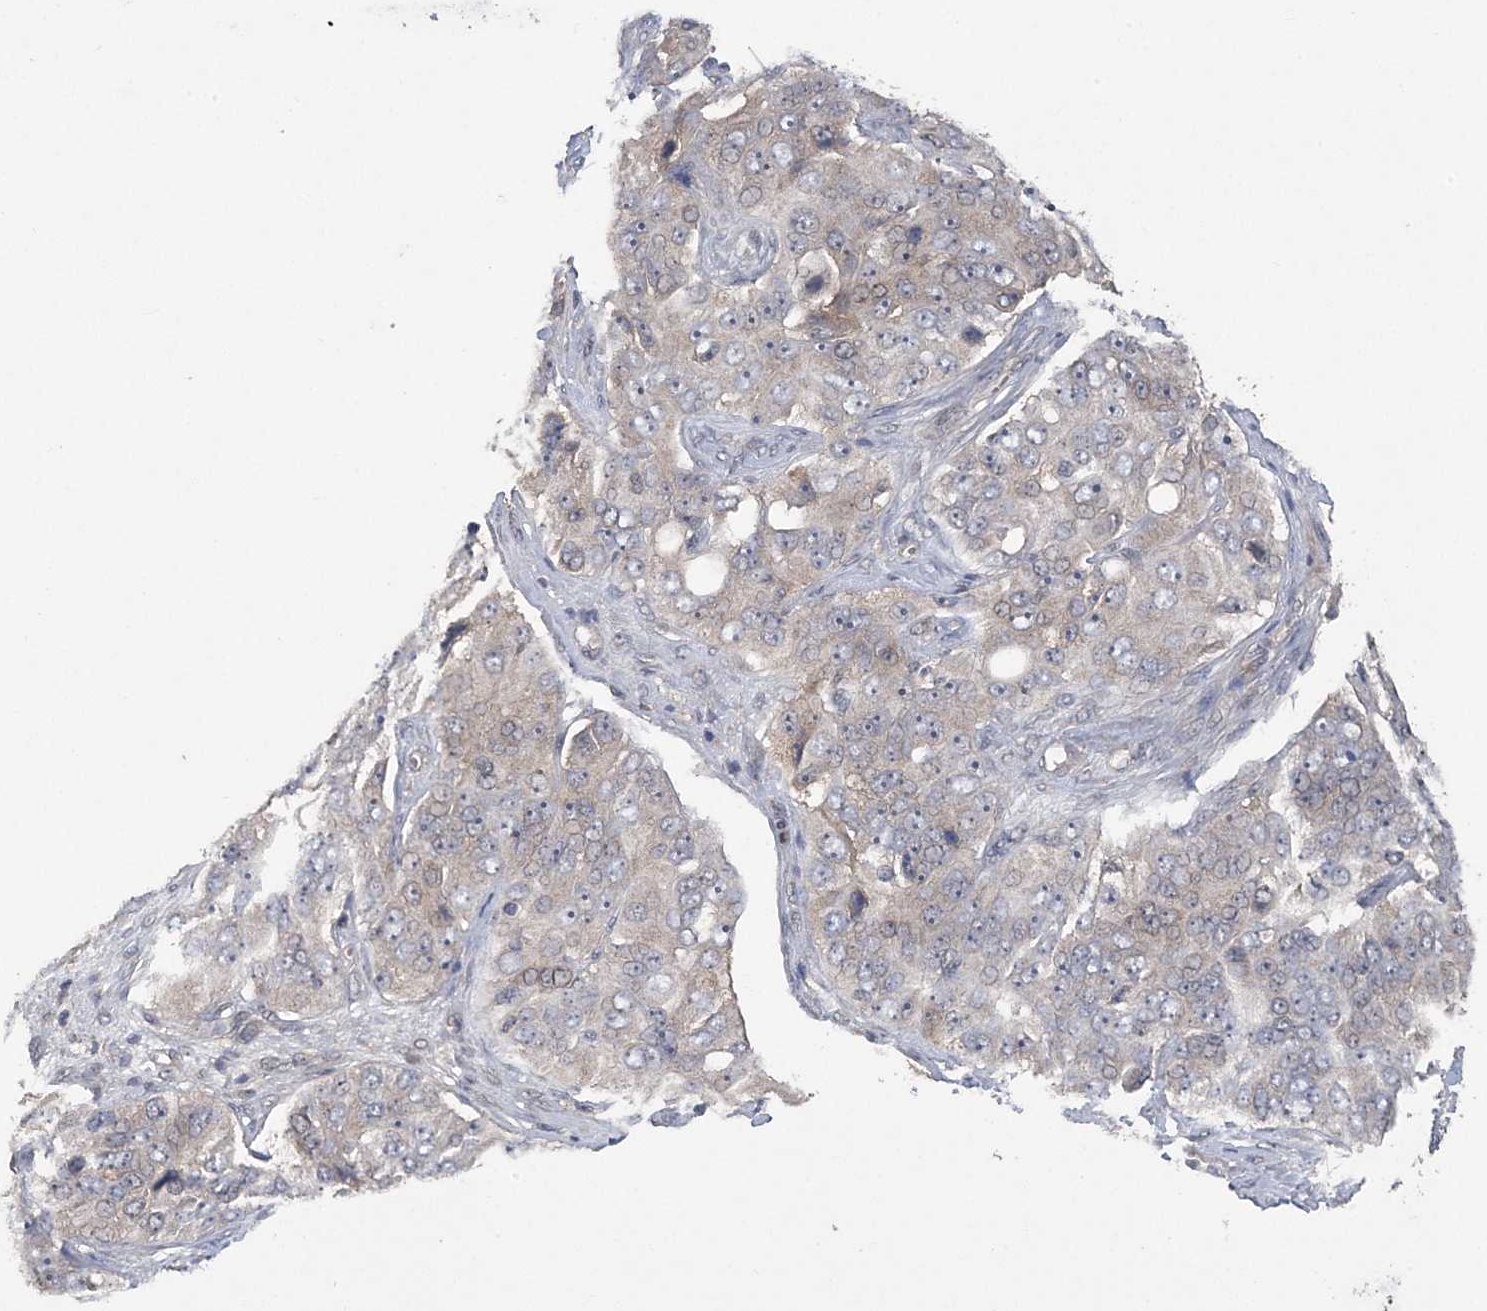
{"staining": {"intensity": "negative", "quantity": "none", "location": "none"}, "tissue": "ovarian cancer", "cell_type": "Tumor cells", "image_type": "cancer", "snomed": [{"axis": "morphology", "description": "Carcinoma, endometroid"}, {"axis": "topography", "description": "Ovary"}], "caption": "High magnification brightfield microscopy of ovarian cancer stained with DAB (3,3'-diaminobenzidine) (brown) and counterstained with hematoxylin (blue): tumor cells show no significant positivity. The staining is performed using DAB (3,3'-diaminobenzidine) brown chromogen with nuclei counter-stained in using hematoxylin.", "gene": "ZBTB7A", "patient": {"sex": "female", "age": 51}}